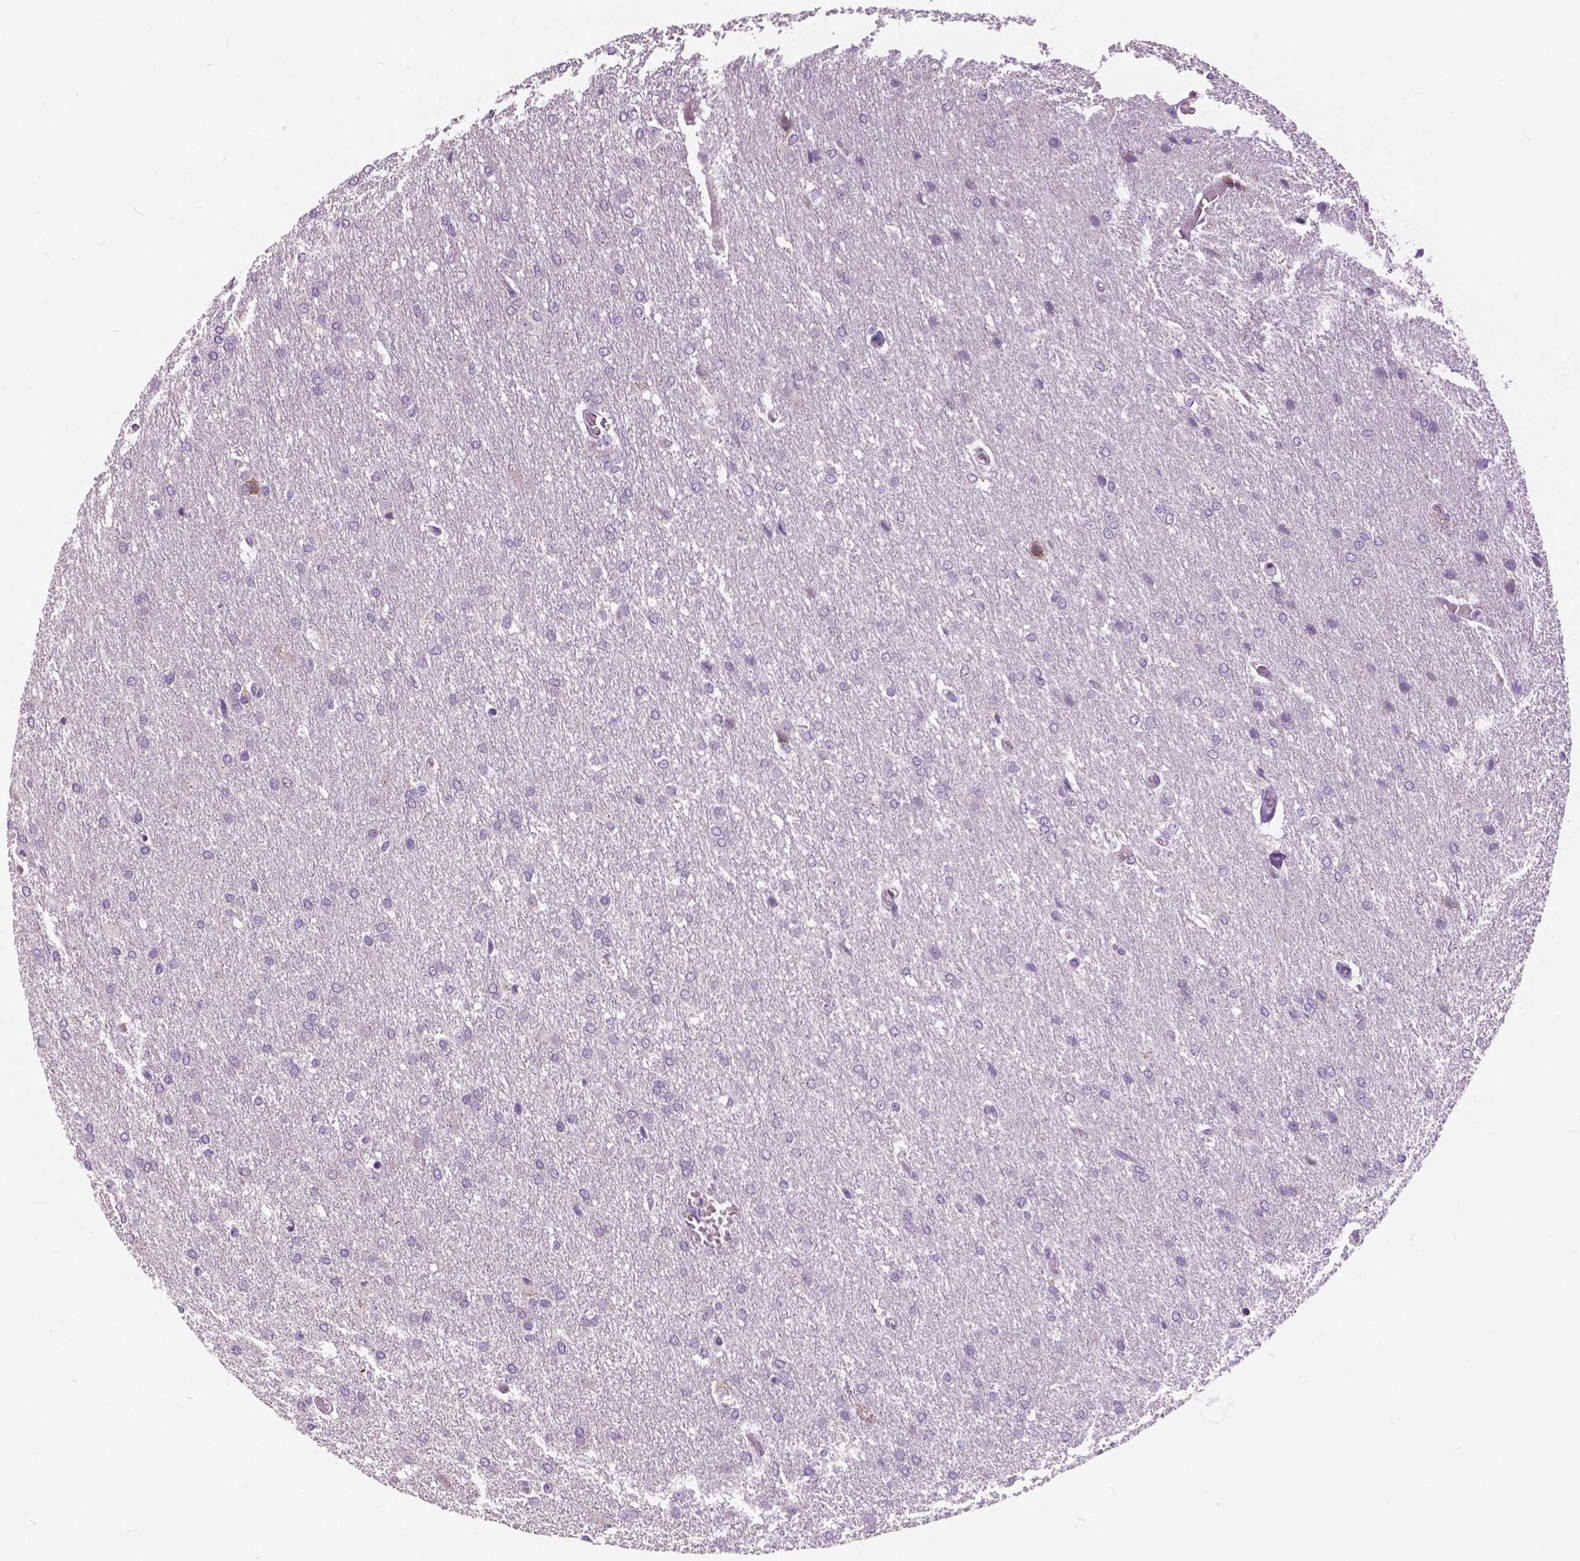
{"staining": {"intensity": "negative", "quantity": "none", "location": "none"}, "tissue": "glioma", "cell_type": "Tumor cells", "image_type": "cancer", "snomed": [{"axis": "morphology", "description": "Glioma, malignant, High grade"}, {"axis": "topography", "description": "Brain"}], "caption": "The micrograph displays no staining of tumor cells in glioma. The staining is performed using DAB (3,3'-diaminobenzidine) brown chromogen with nuclei counter-stained in using hematoxylin.", "gene": "SERPINI1", "patient": {"sex": "male", "age": 68}}